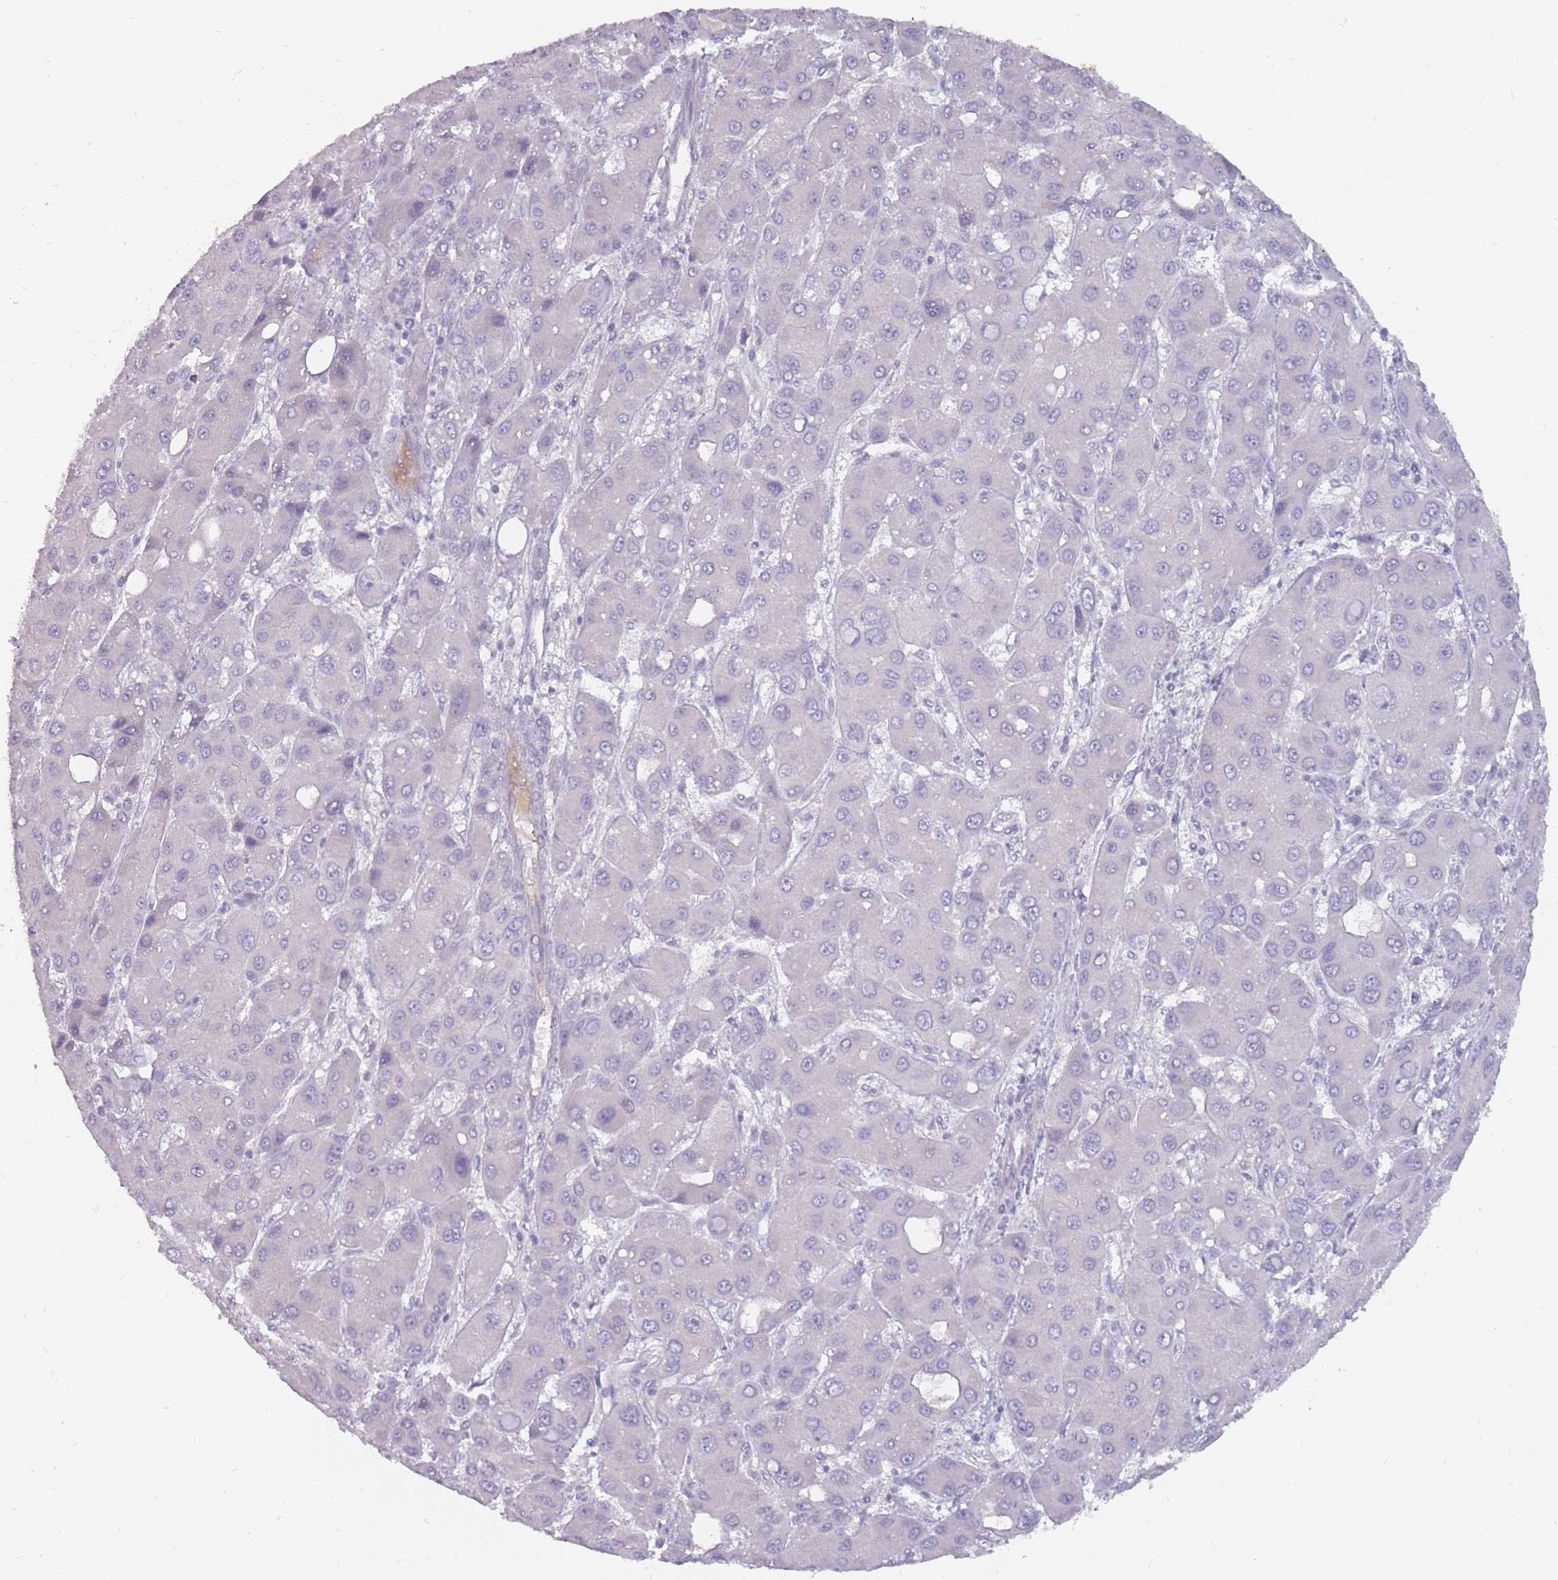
{"staining": {"intensity": "negative", "quantity": "none", "location": "none"}, "tissue": "liver cancer", "cell_type": "Tumor cells", "image_type": "cancer", "snomed": [{"axis": "morphology", "description": "Carcinoma, Hepatocellular, NOS"}, {"axis": "topography", "description": "Liver"}], "caption": "Immunohistochemistry (IHC) of hepatocellular carcinoma (liver) demonstrates no positivity in tumor cells.", "gene": "DDX4", "patient": {"sex": "male", "age": 55}}